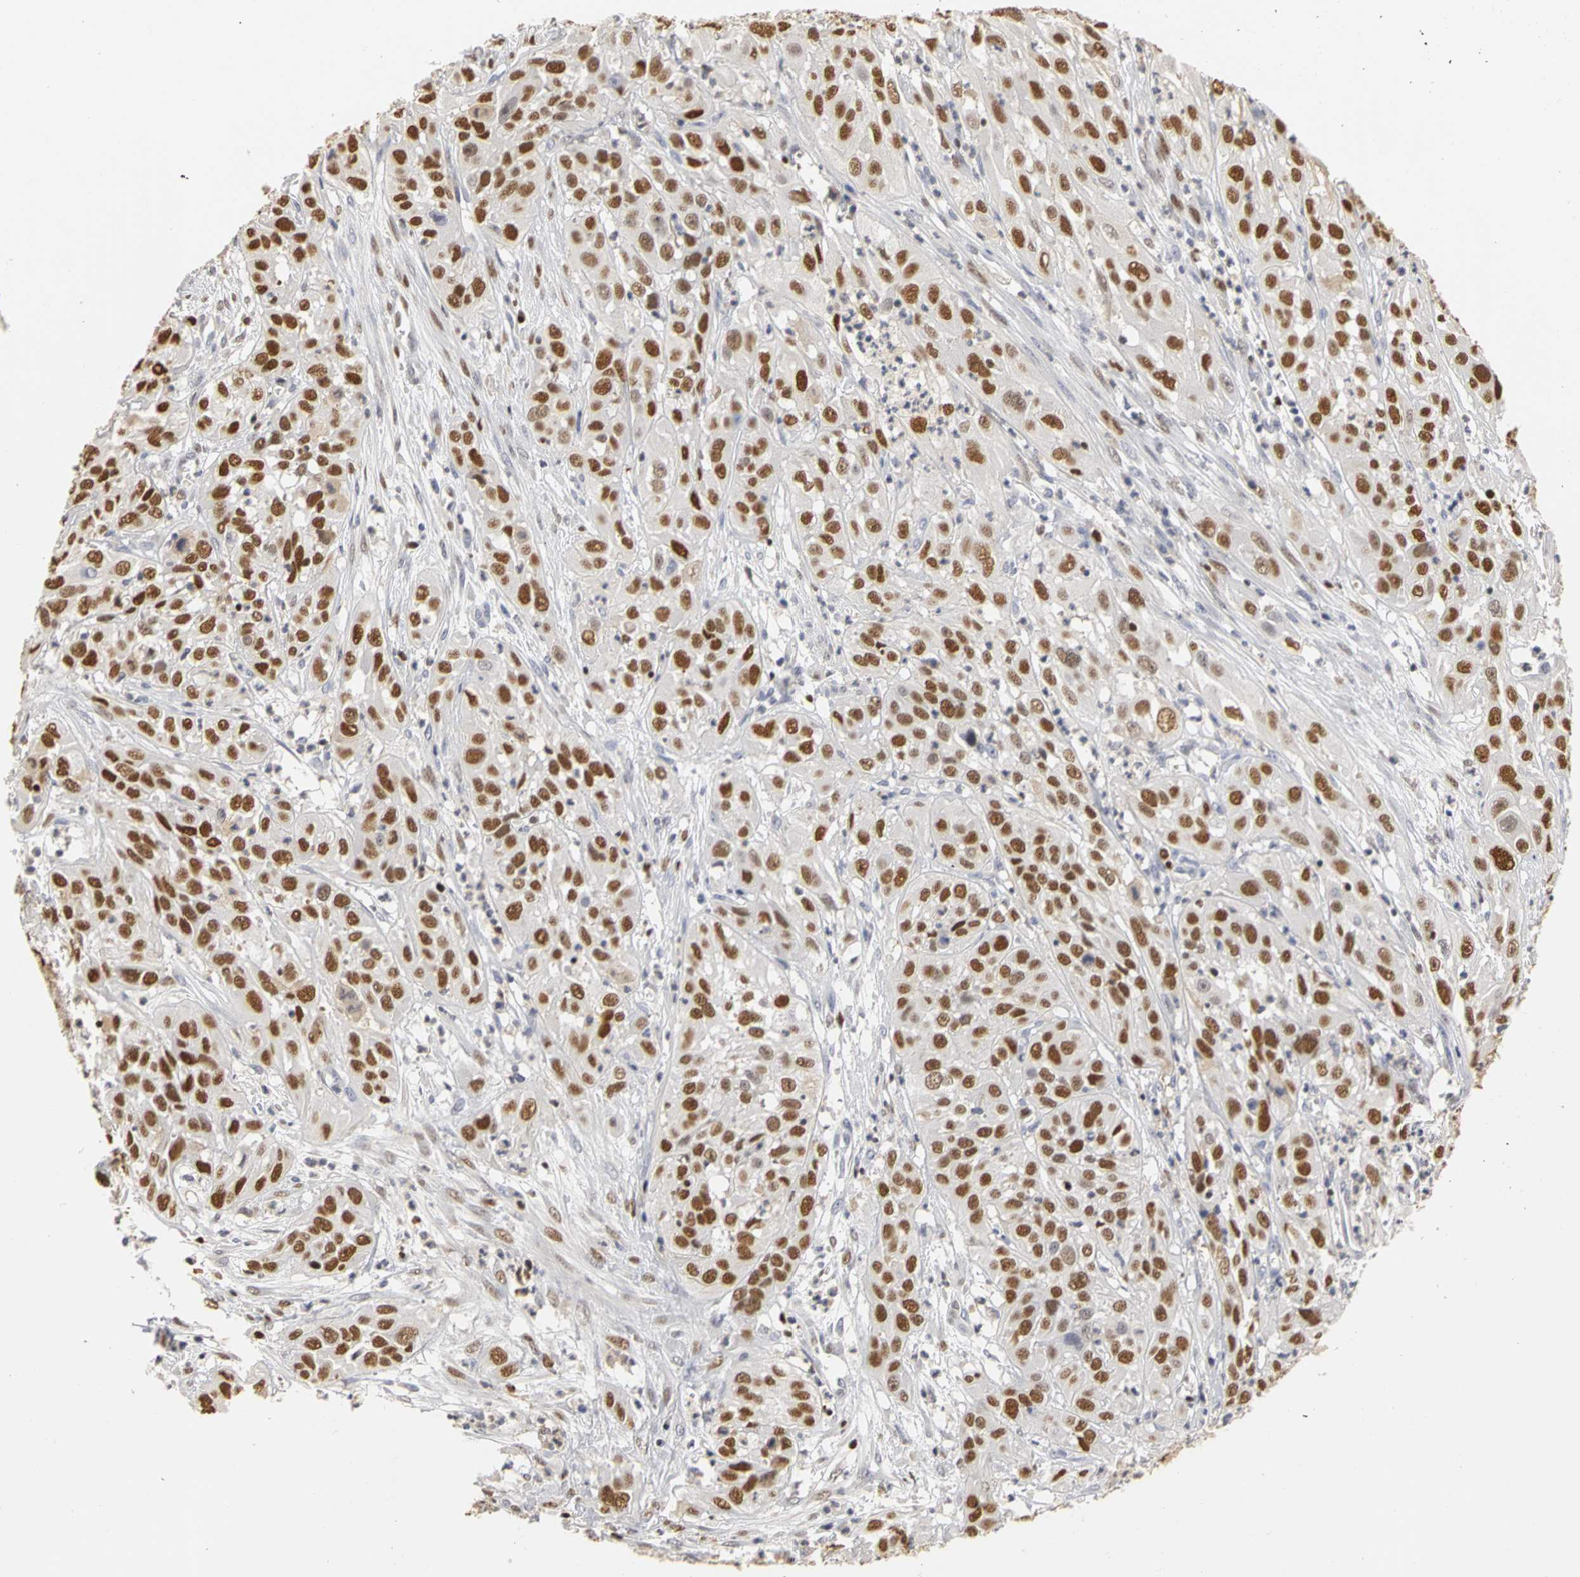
{"staining": {"intensity": "strong", "quantity": ">75%", "location": "nuclear"}, "tissue": "cervical cancer", "cell_type": "Tumor cells", "image_type": "cancer", "snomed": [{"axis": "morphology", "description": "Squamous cell carcinoma, NOS"}, {"axis": "topography", "description": "Cervix"}], "caption": "Brown immunohistochemical staining in cervical squamous cell carcinoma reveals strong nuclear staining in about >75% of tumor cells.", "gene": "MCM6", "patient": {"sex": "female", "age": 32}}